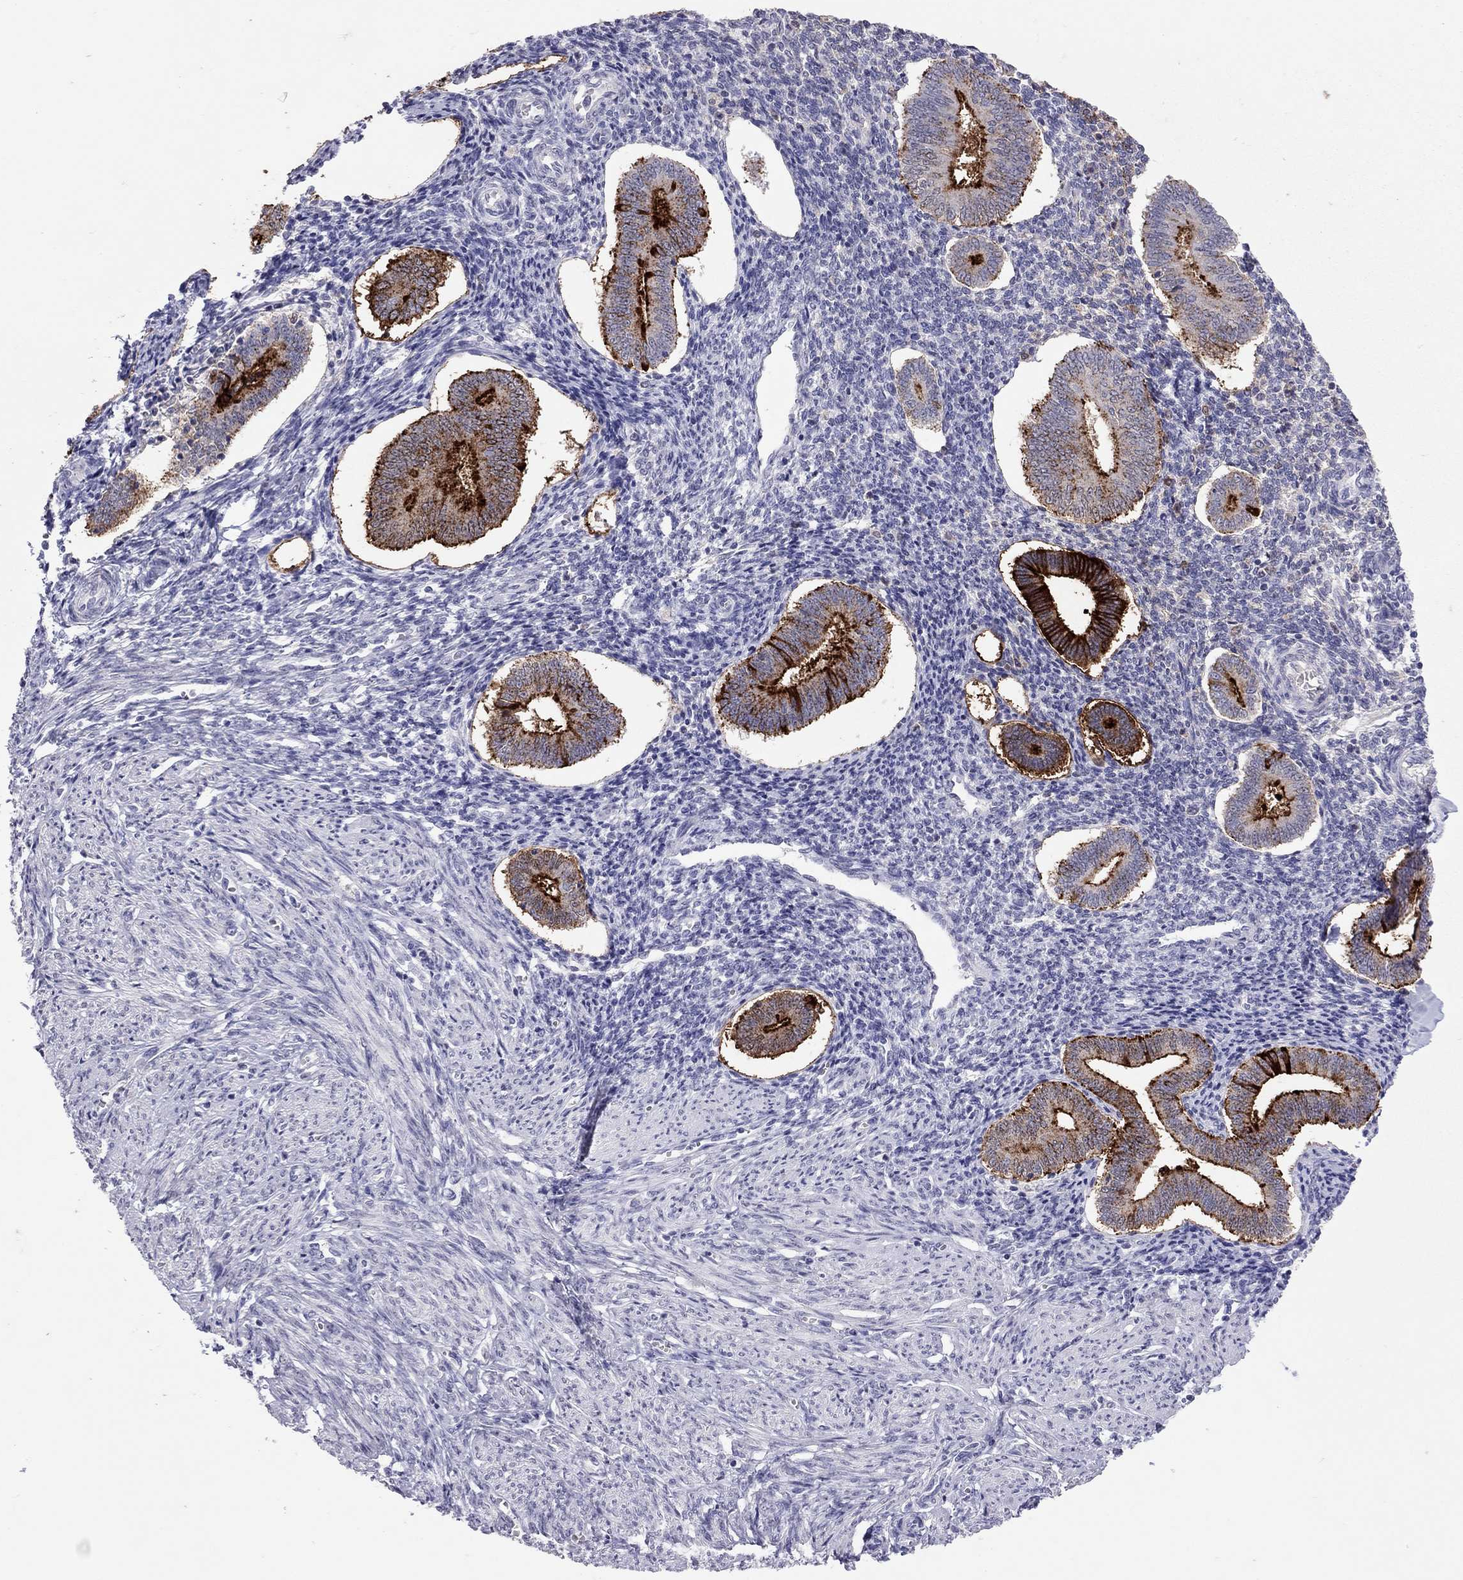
{"staining": {"intensity": "negative", "quantity": "none", "location": "none"}, "tissue": "endometrium", "cell_type": "Cells in endometrial stroma", "image_type": "normal", "snomed": [{"axis": "morphology", "description": "Normal tissue, NOS"}, {"axis": "topography", "description": "Endometrium"}], "caption": "Immunohistochemical staining of unremarkable endometrium reveals no significant staining in cells in endometrial stroma.", "gene": "MUC16", "patient": {"sex": "female", "age": 40}}